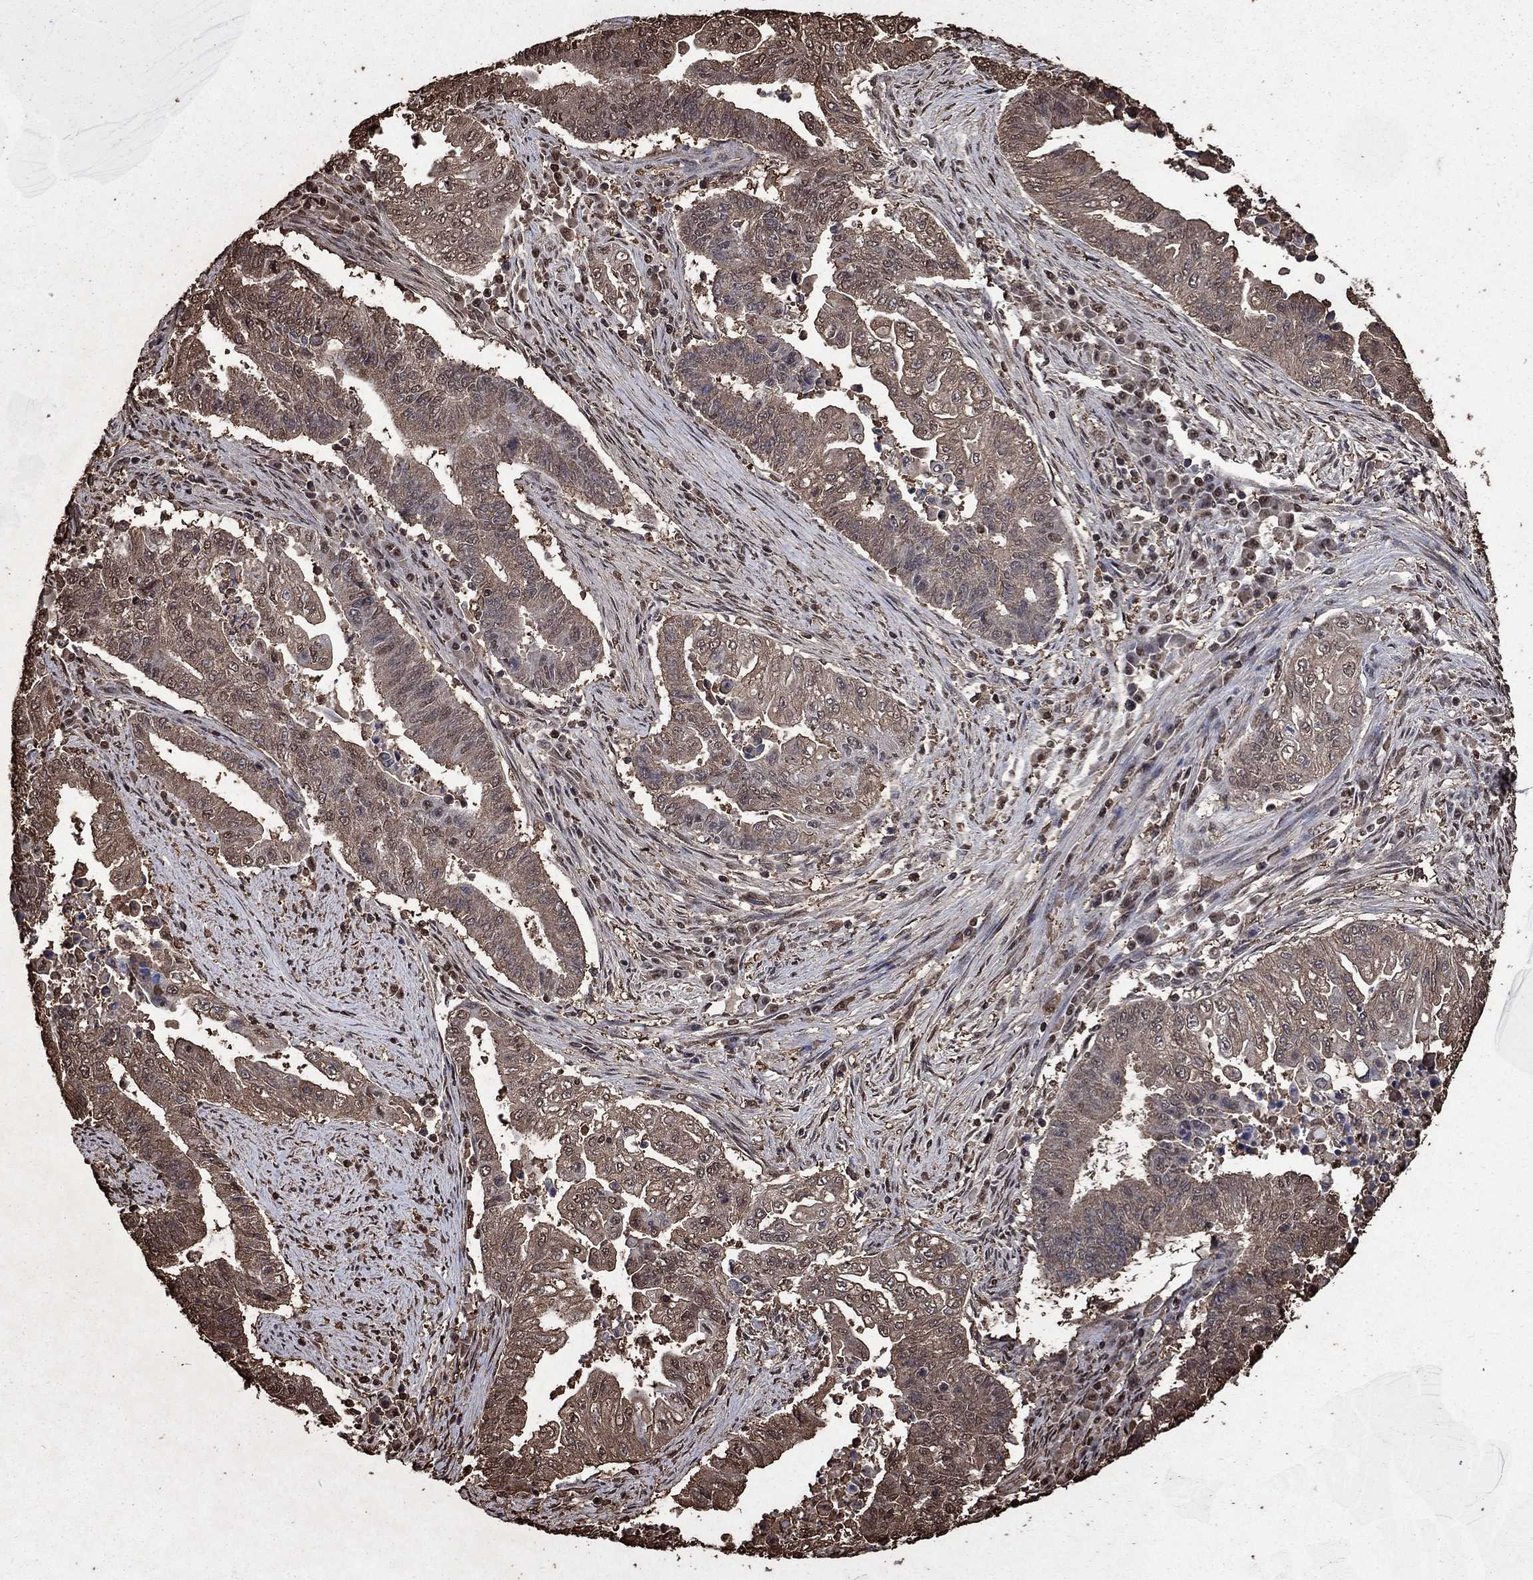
{"staining": {"intensity": "weak", "quantity": "<25%", "location": "cytoplasmic/membranous"}, "tissue": "endometrial cancer", "cell_type": "Tumor cells", "image_type": "cancer", "snomed": [{"axis": "morphology", "description": "Adenocarcinoma, NOS"}, {"axis": "topography", "description": "Uterus"}, {"axis": "topography", "description": "Endometrium"}], "caption": "Immunohistochemistry (IHC) photomicrograph of human endometrial adenocarcinoma stained for a protein (brown), which shows no expression in tumor cells. The staining was performed using DAB (3,3'-diaminobenzidine) to visualize the protein expression in brown, while the nuclei were stained in blue with hematoxylin (Magnification: 20x).", "gene": "GAPDH", "patient": {"sex": "female", "age": 54}}